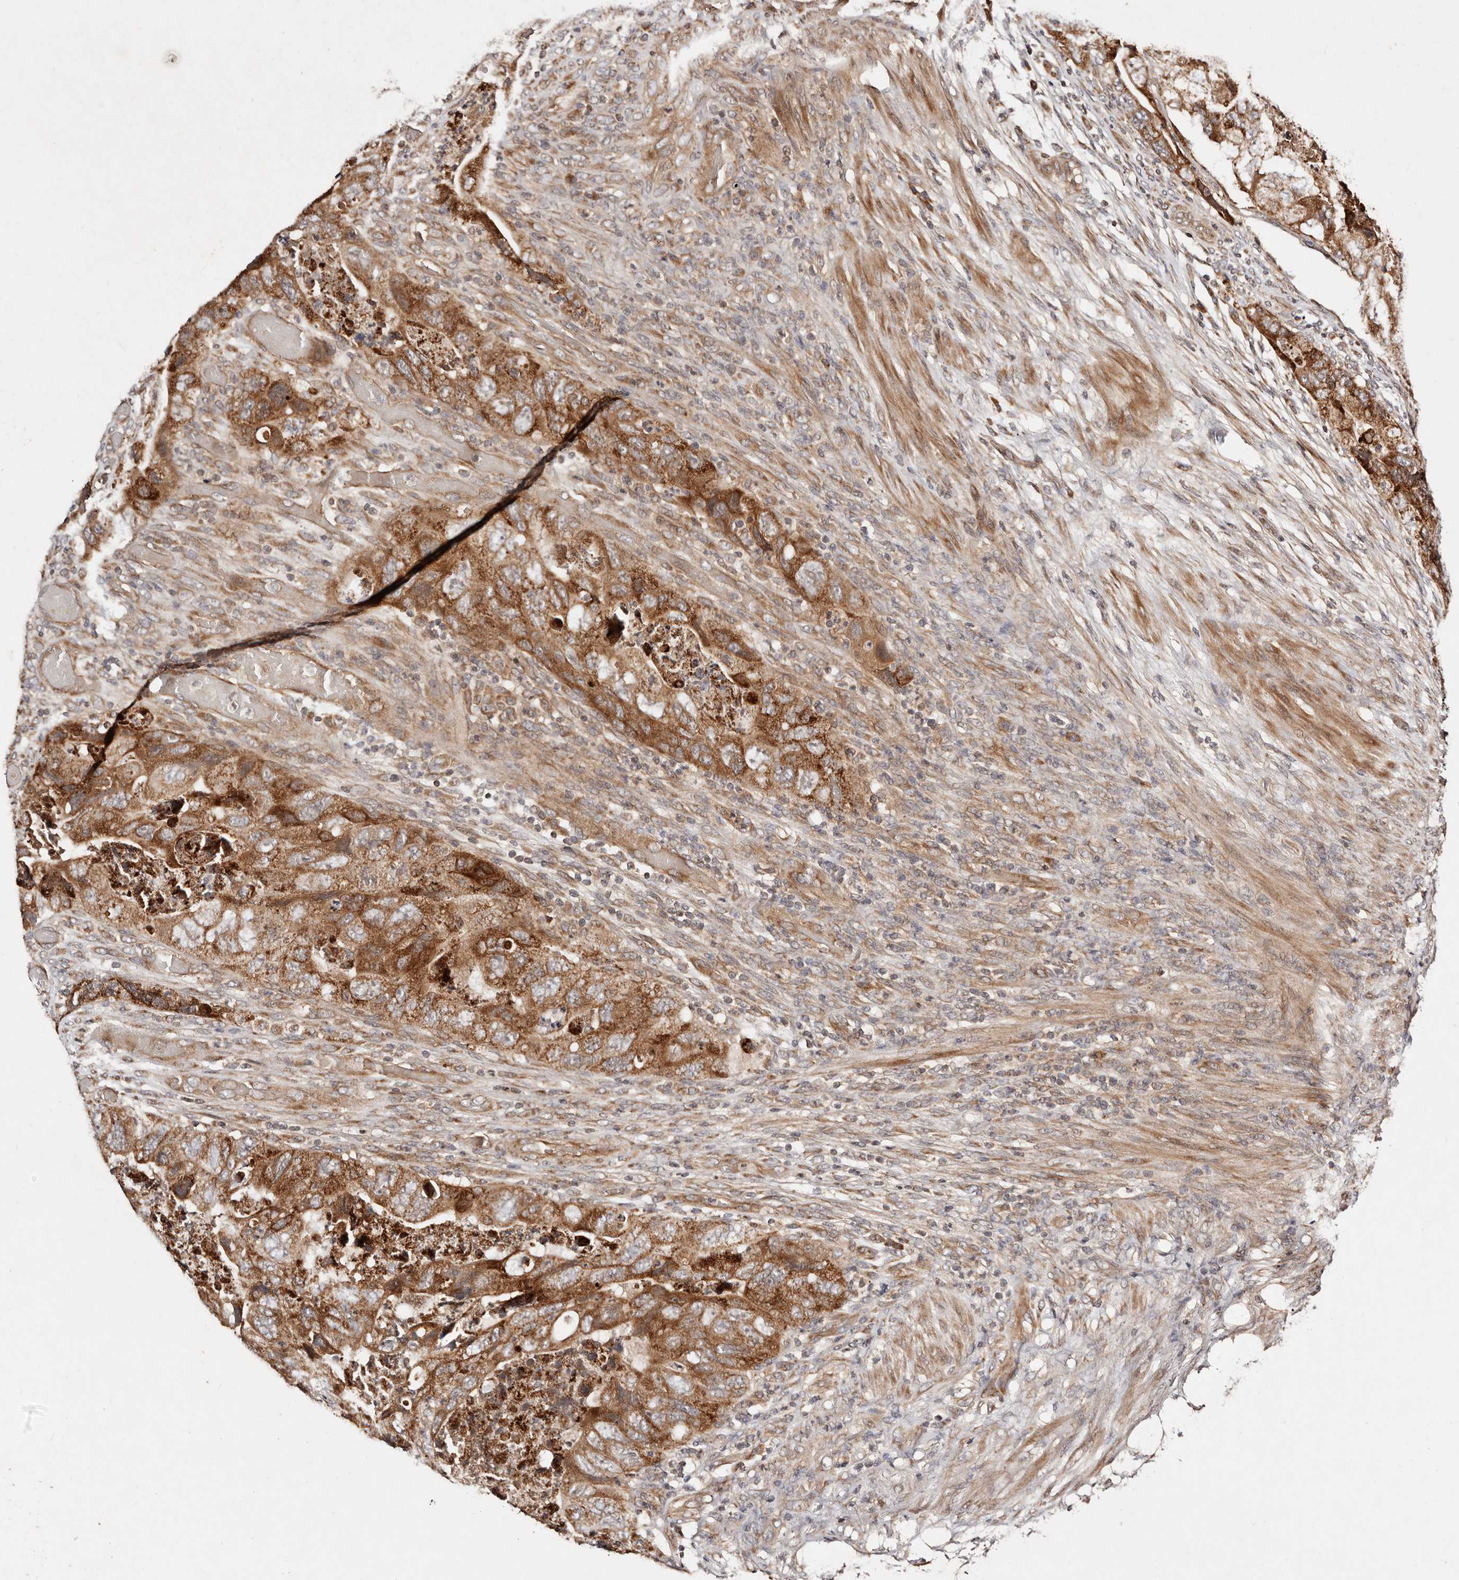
{"staining": {"intensity": "moderate", "quantity": ">75%", "location": "cytoplasmic/membranous"}, "tissue": "colorectal cancer", "cell_type": "Tumor cells", "image_type": "cancer", "snomed": [{"axis": "morphology", "description": "Adenocarcinoma, NOS"}, {"axis": "topography", "description": "Rectum"}], "caption": "DAB immunohistochemical staining of colorectal cancer displays moderate cytoplasmic/membranous protein positivity in about >75% of tumor cells.", "gene": "DENND11", "patient": {"sex": "male", "age": 63}}